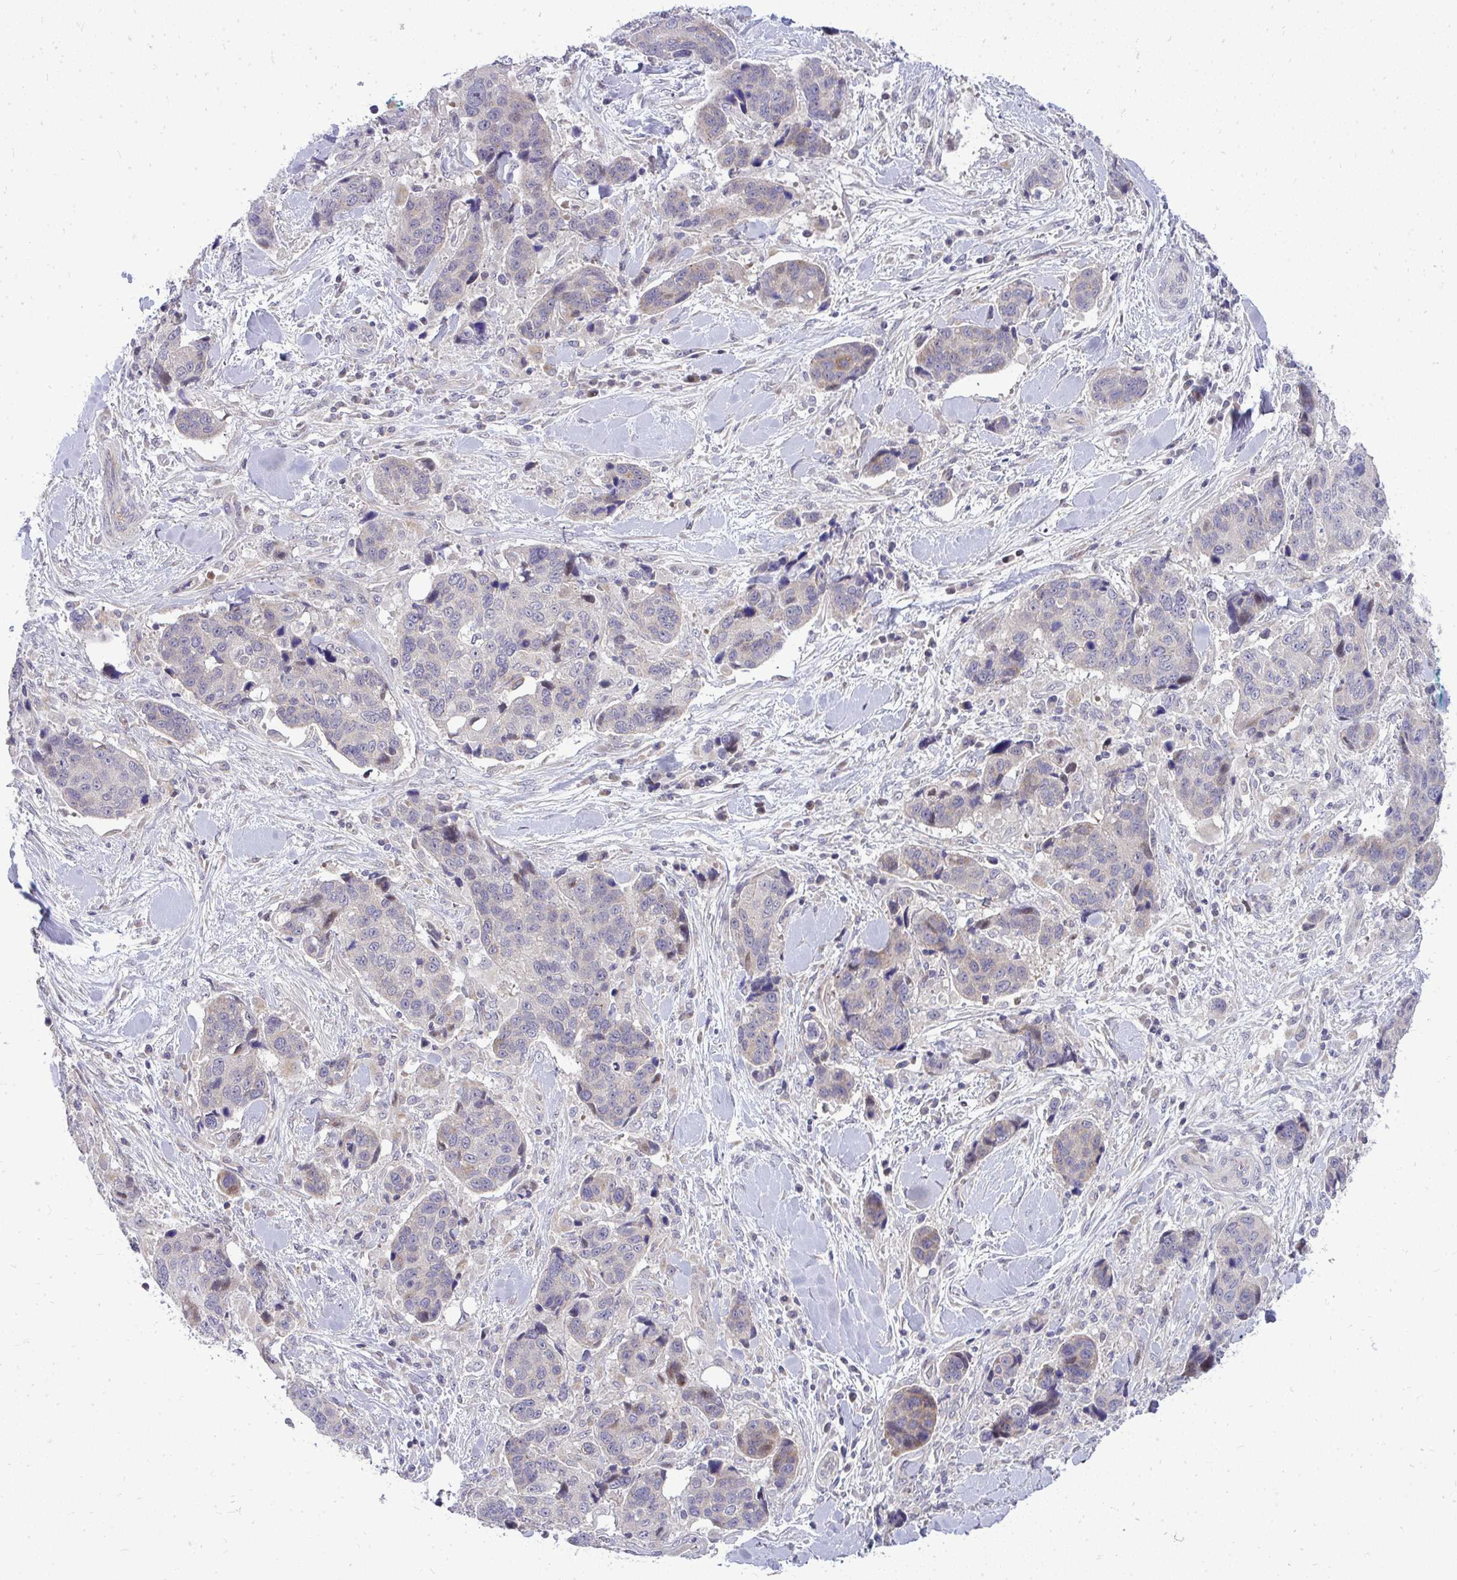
{"staining": {"intensity": "moderate", "quantity": "<25%", "location": "cytoplasmic/membranous"}, "tissue": "lung cancer", "cell_type": "Tumor cells", "image_type": "cancer", "snomed": [{"axis": "morphology", "description": "Squamous cell carcinoma, NOS"}, {"axis": "topography", "description": "Lymph node"}, {"axis": "topography", "description": "Lung"}], "caption": "Lung squamous cell carcinoma stained with a brown dye exhibits moderate cytoplasmic/membranous positive expression in approximately <25% of tumor cells.", "gene": "OR8D1", "patient": {"sex": "male", "age": 61}}